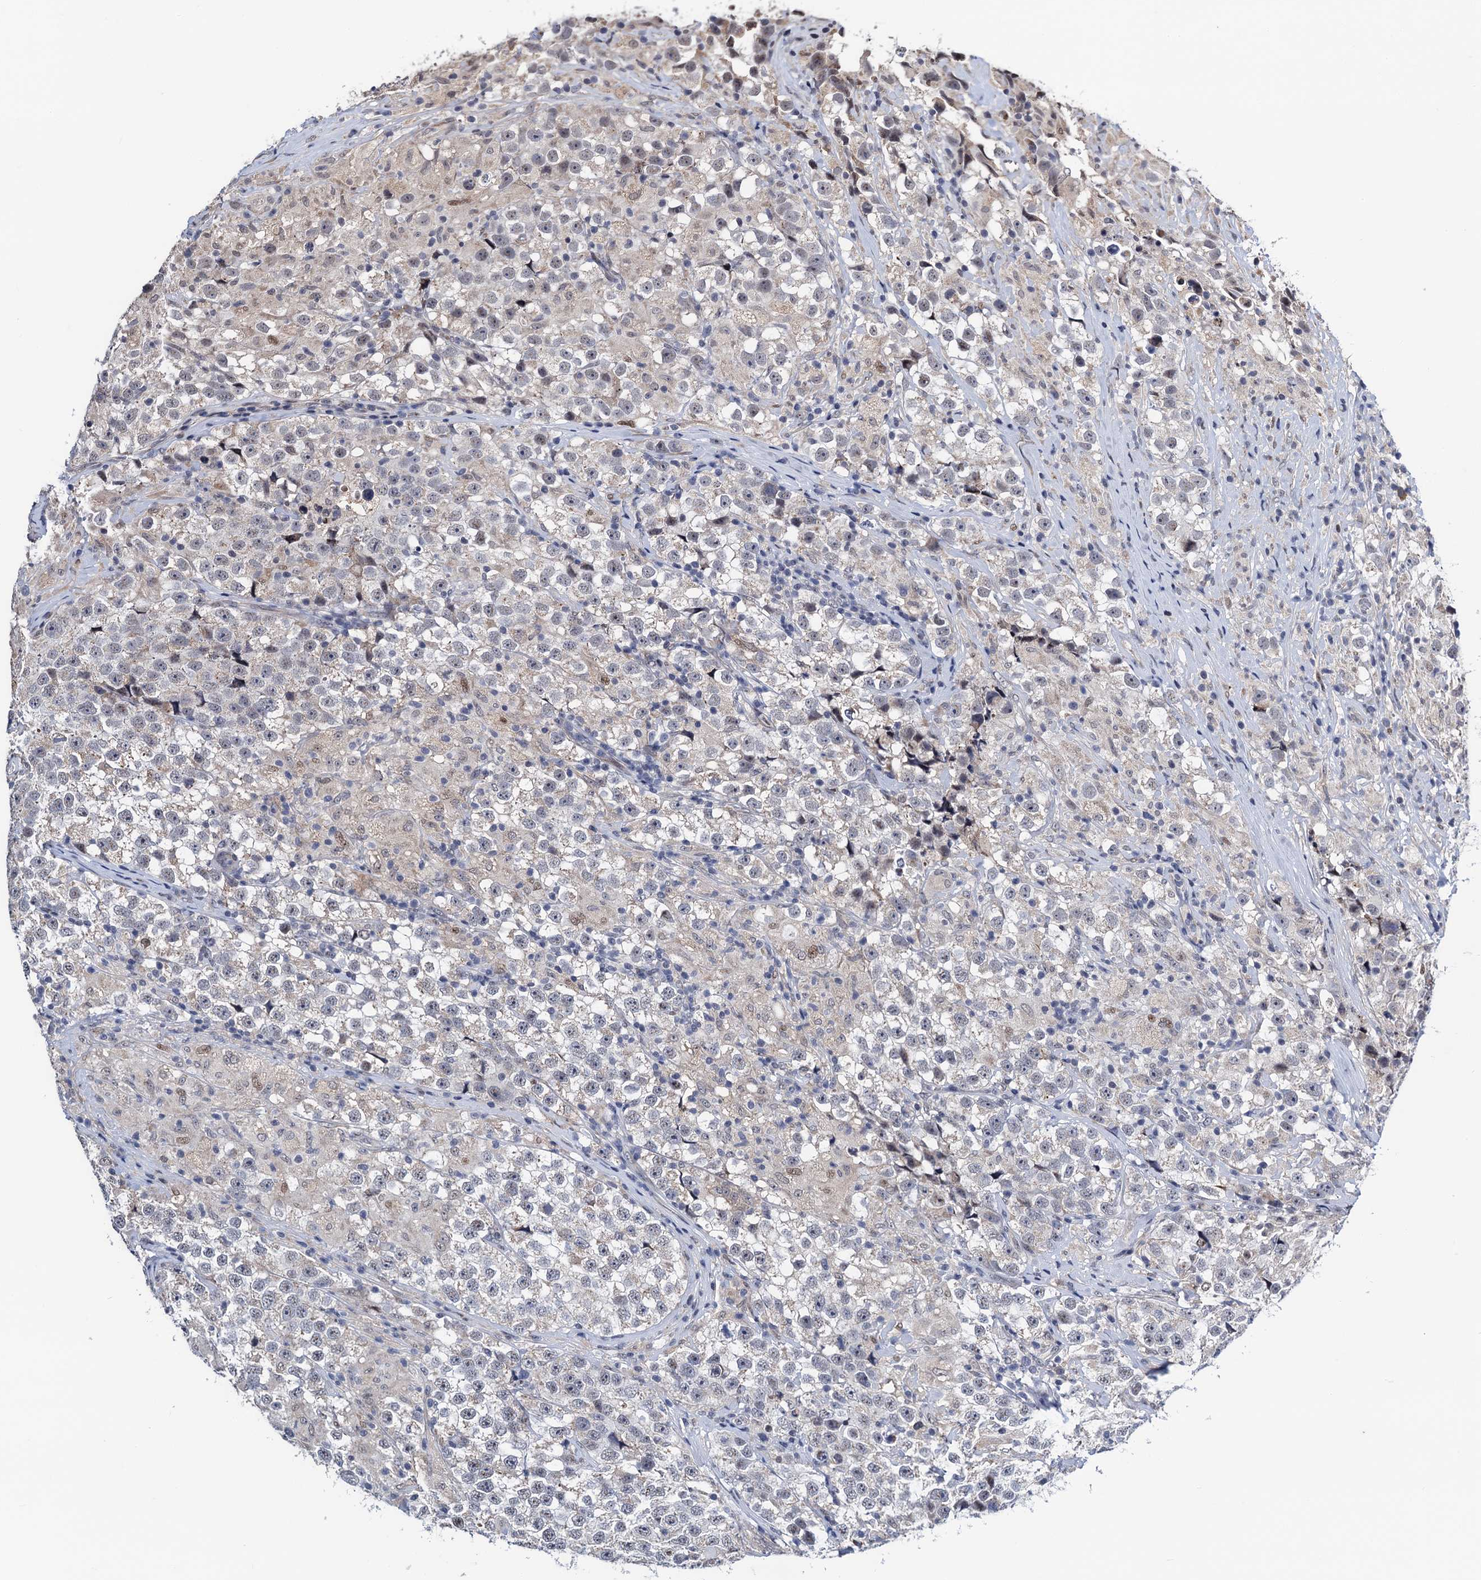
{"staining": {"intensity": "negative", "quantity": "none", "location": "none"}, "tissue": "testis cancer", "cell_type": "Tumor cells", "image_type": "cancer", "snomed": [{"axis": "morphology", "description": "Seminoma, NOS"}, {"axis": "topography", "description": "Testis"}], "caption": "Tumor cells show no significant protein staining in testis seminoma.", "gene": "FAM222A", "patient": {"sex": "male", "age": 46}}